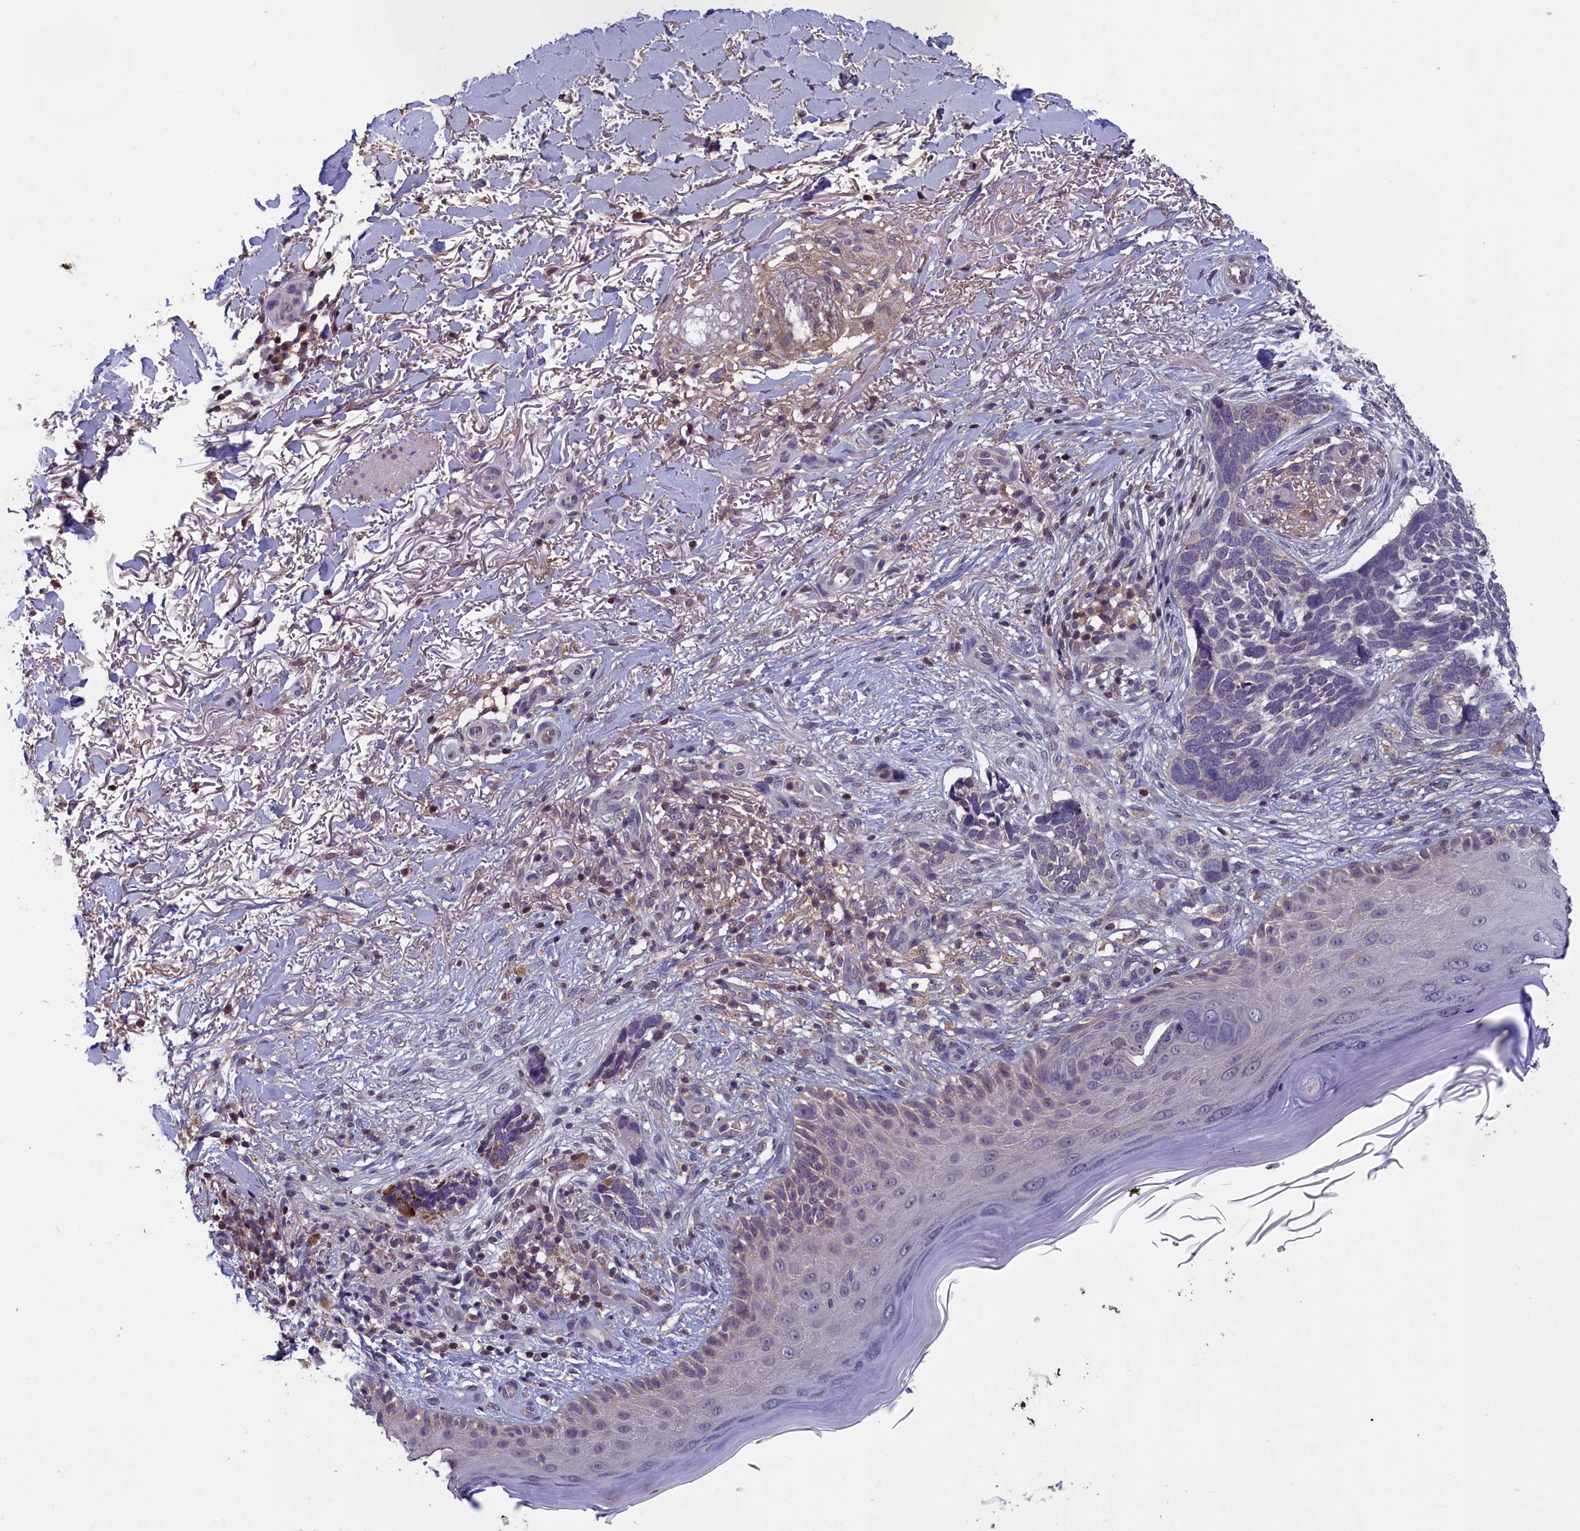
{"staining": {"intensity": "negative", "quantity": "none", "location": "none"}, "tissue": "skin cancer", "cell_type": "Tumor cells", "image_type": "cancer", "snomed": [{"axis": "morphology", "description": "Normal tissue, NOS"}, {"axis": "morphology", "description": "Basal cell carcinoma"}, {"axis": "topography", "description": "Skin"}], "caption": "Micrograph shows no significant protein positivity in tumor cells of skin cancer. Nuclei are stained in blue.", "gene": "NUBP1", "patient": {"sex": "female", "age": 67}}